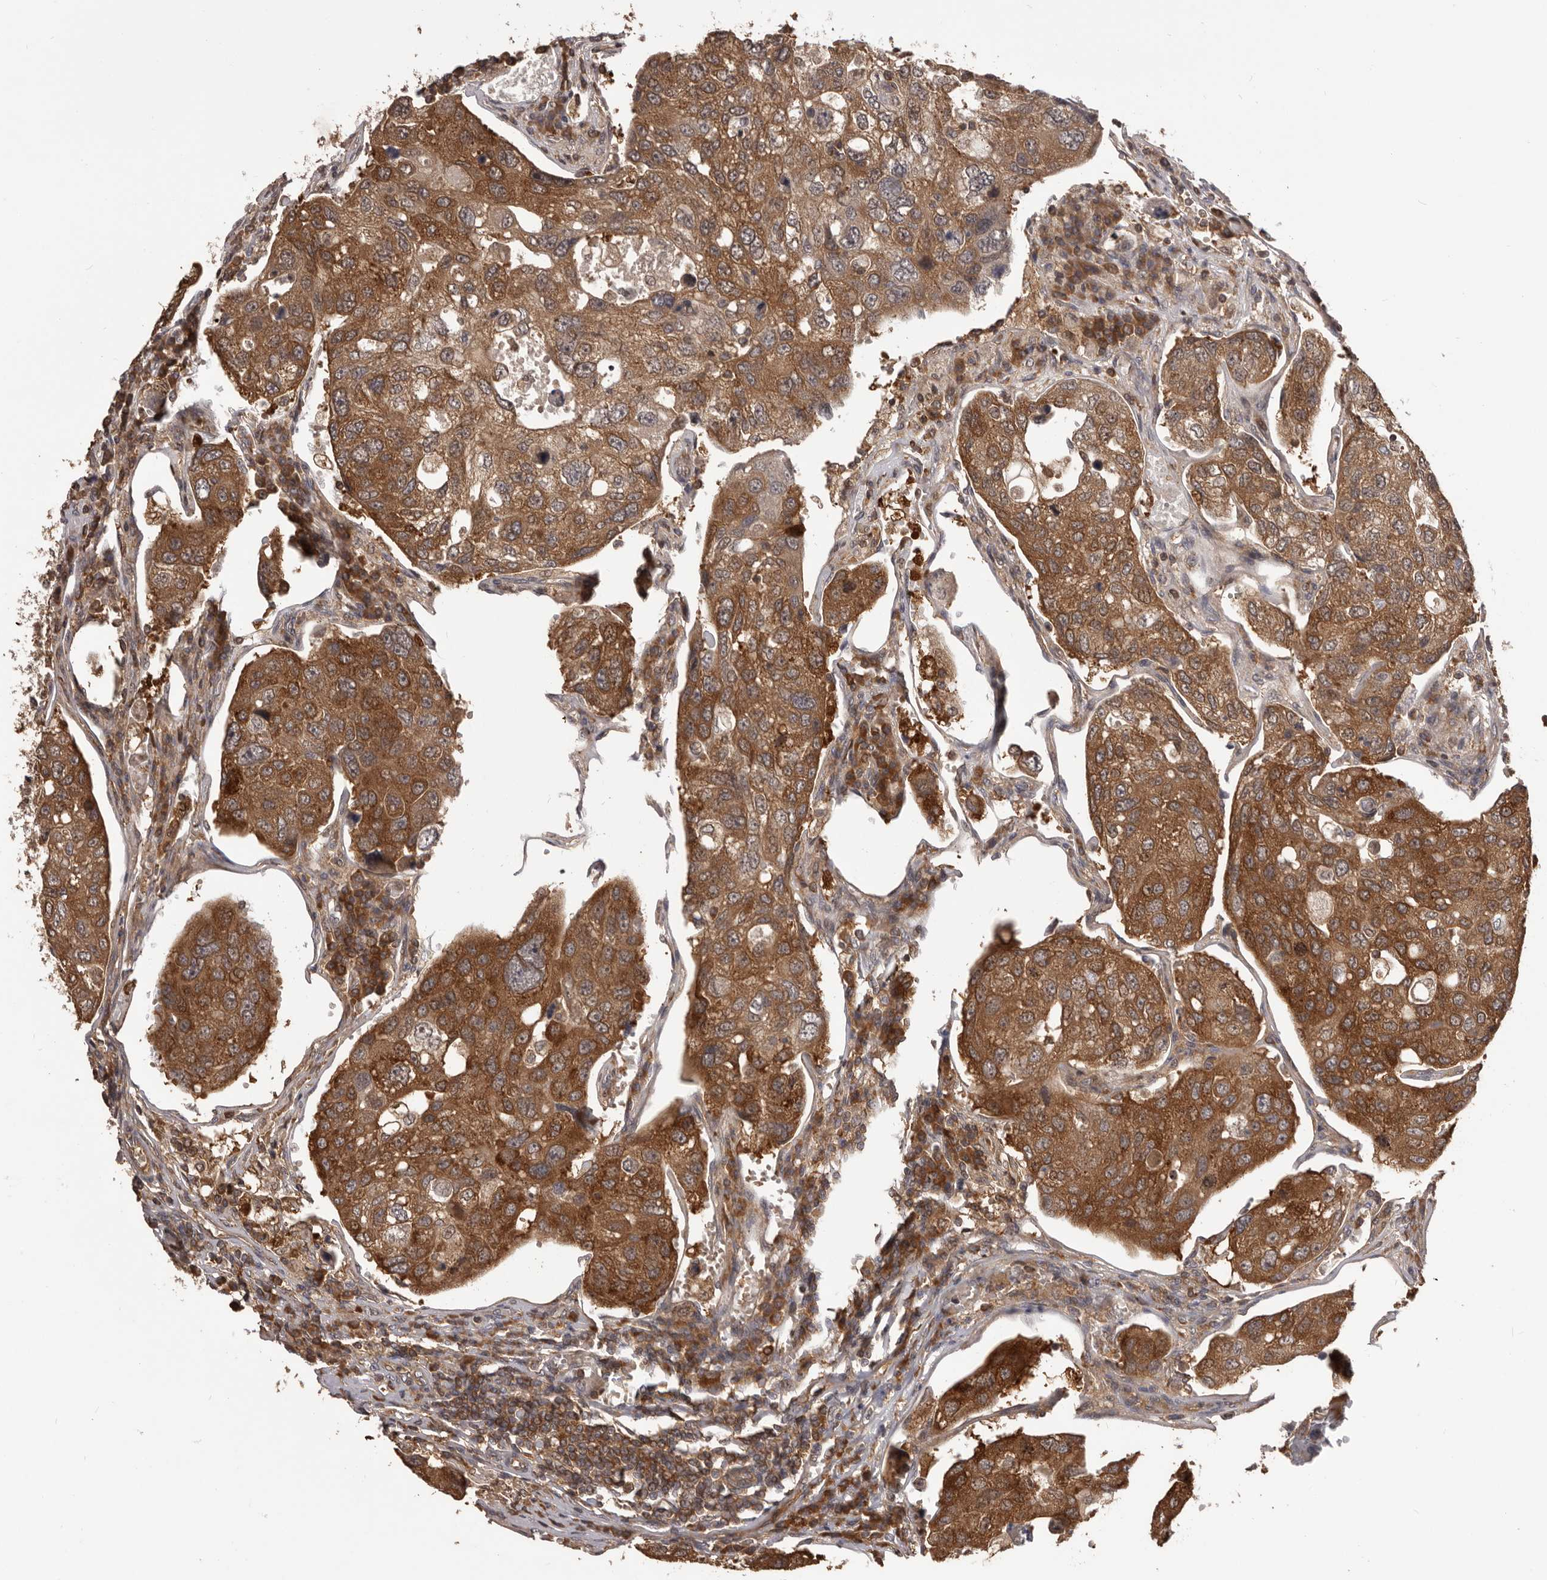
{"staining": {"intensity": "moderate", "quantity": ">75%", "location": "cytoplasmic/membranous"}, "tissue": "urothelial cancer", "cell_type": "Tumor cells", "image_type": "cancer", "snomed": [{"axis": "morphology", "description": "Urothelial carcinoma, High grade"}, {"axis": "topography", "description": "Lymph node"}, {"axis": "topography", "description": "Urinary bladder"}], "caption": "Immunohistochemical staining of urothelial carcinoma (high-grade) displays medium levels of moderate cytoplasmic/membranous protein staining in about >75% of tumor cells.", "gene": "HBS1L", "patient": {"sex": "male", "age": 51}}